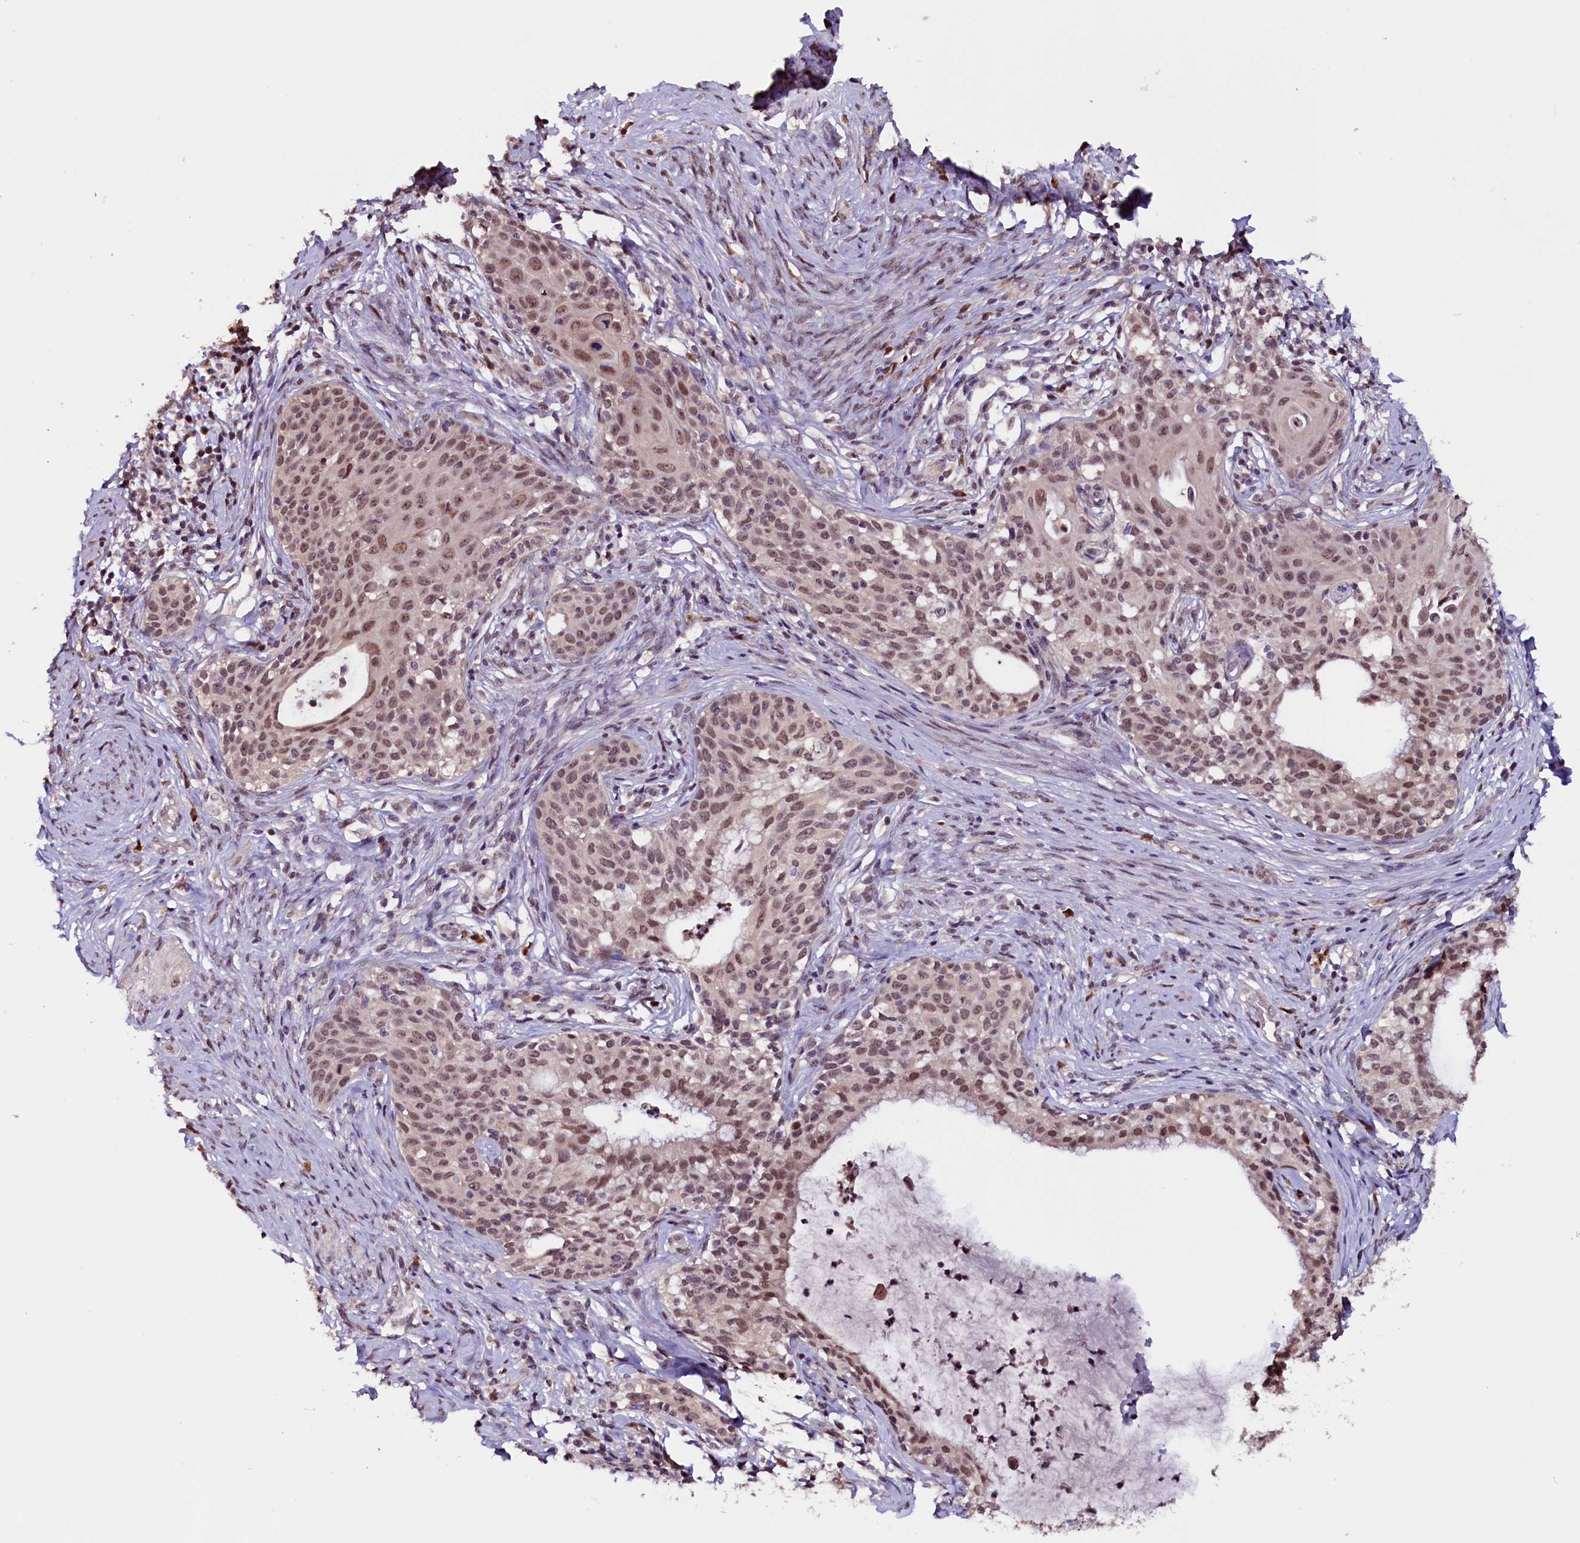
{"staining": {"intensity": "moderate", "quantity": ">75%", "location": "nuclear"}, "tissue": "cervical cancer", "cell_type": "Tumor cells", "image_type": "cancer", "snomed": [{"axis": "morphology", "description": "Squamous cell carcinoma, NOS"}, {"axis": "morphology", "description": "Adenocarcinoma, NOS"}, {"axis": "topography", "description": "Cervix"}], "caption": "About >75% of tumor cells in human cervical cancer (adenocarcinoma) demonstrate moderate nuclear protein positivity as visualized by brown immunohistochemical staining.", "gene": "RNMT", "patient": {"sex": "female", "age": 52}}